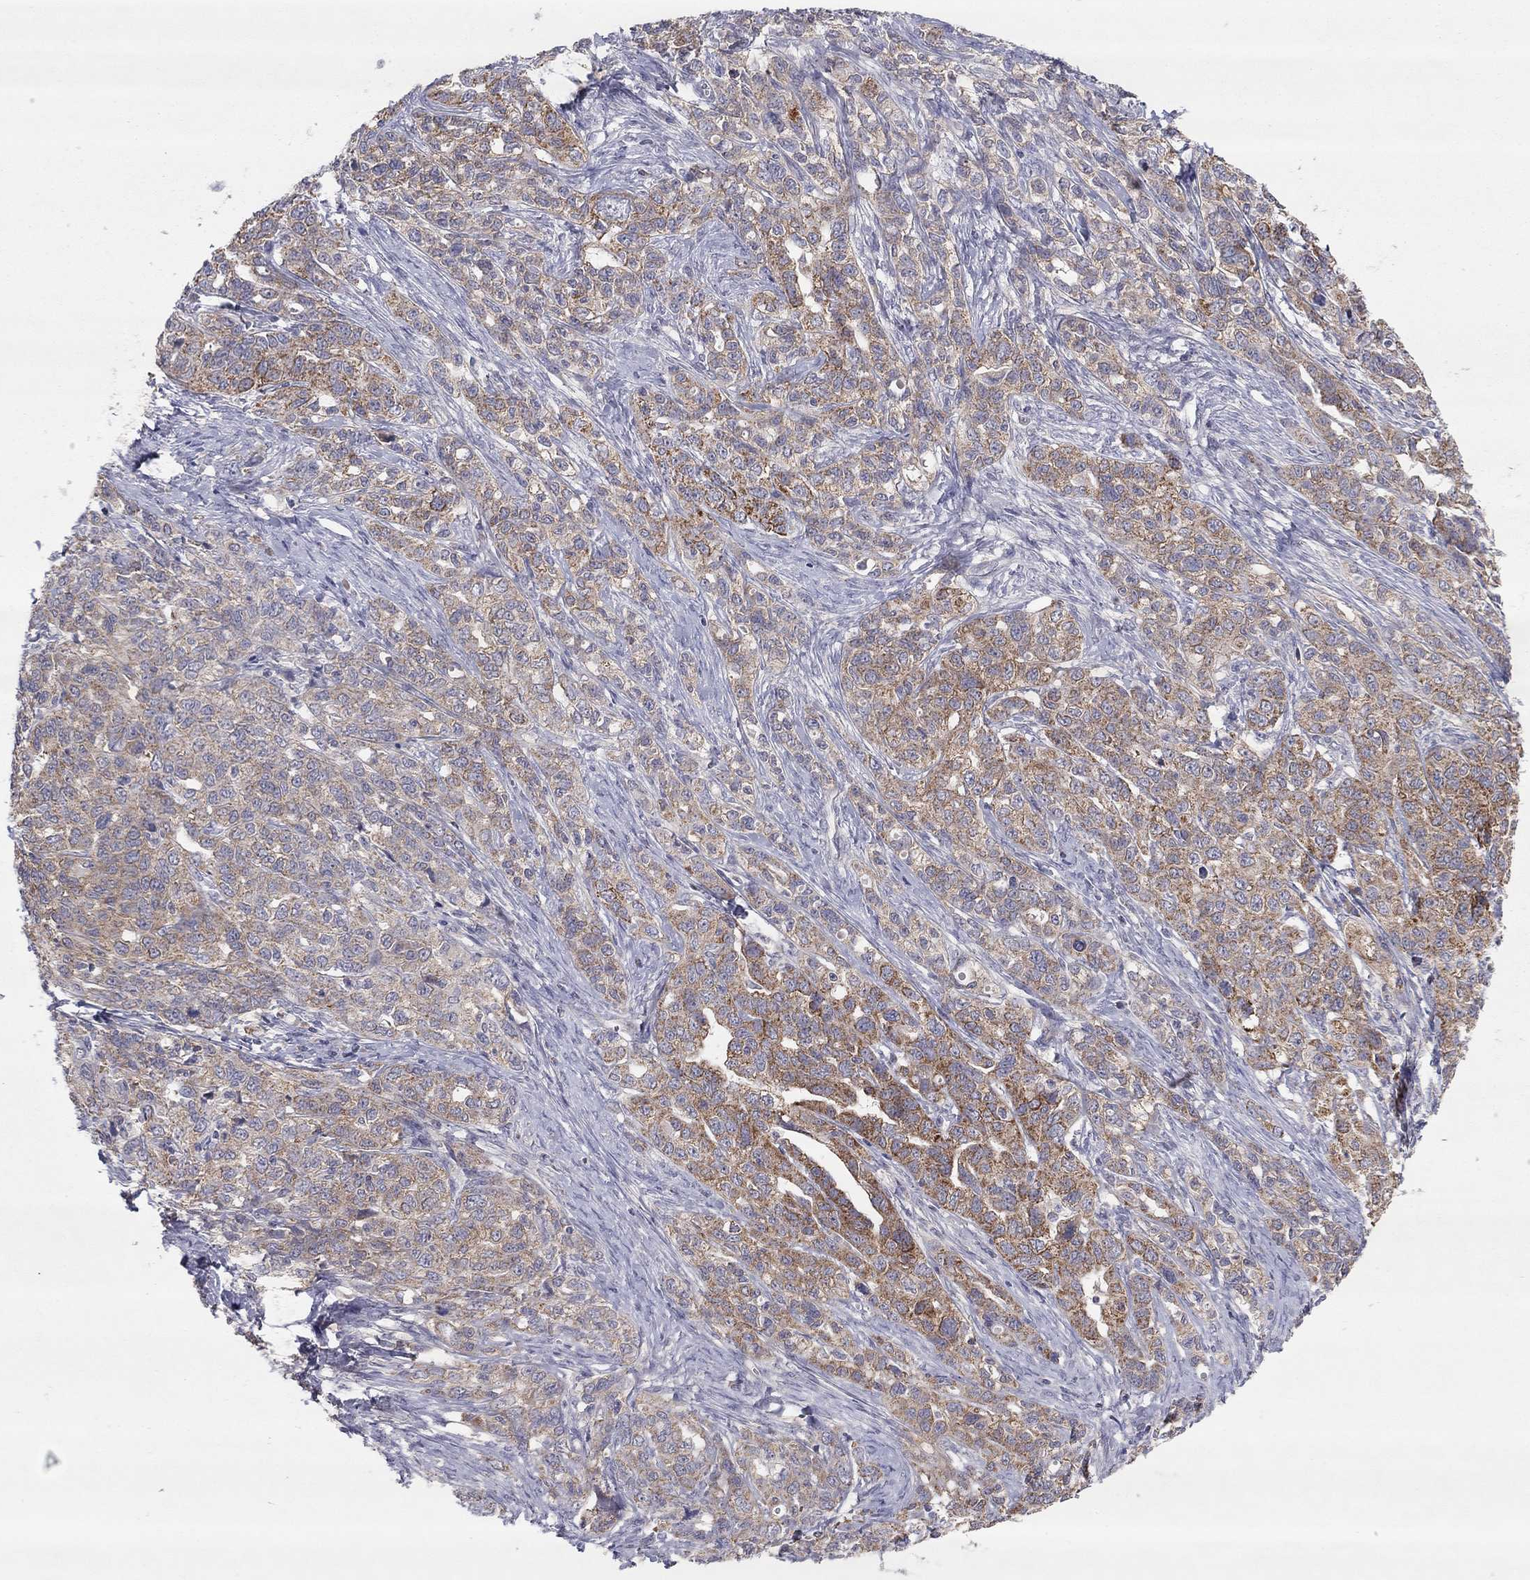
{"staining": {"intensity": "moderate", "quantity": "25%-75%", "location": "cytoplasmic/membranous"}, "tissue": "ovarian cancer", "cell_type": "Tumor cells", "image_type": "cancer", "snomed": [{"axis": "morphology", "description": "Cystadenocarcinoma, serous, NOS"}, {"axis": "topography", "description": "Ovary"}], "caption": "About 25%-75% of tumor cells in human ovarian serous cystadenocarcinoma reveal moderate cytoplasmic/membranous protein staining as visualized by brown immunohistochemical staining.", "gene": "CRACDL", "patient": {"sex": "female", "age": 71}}